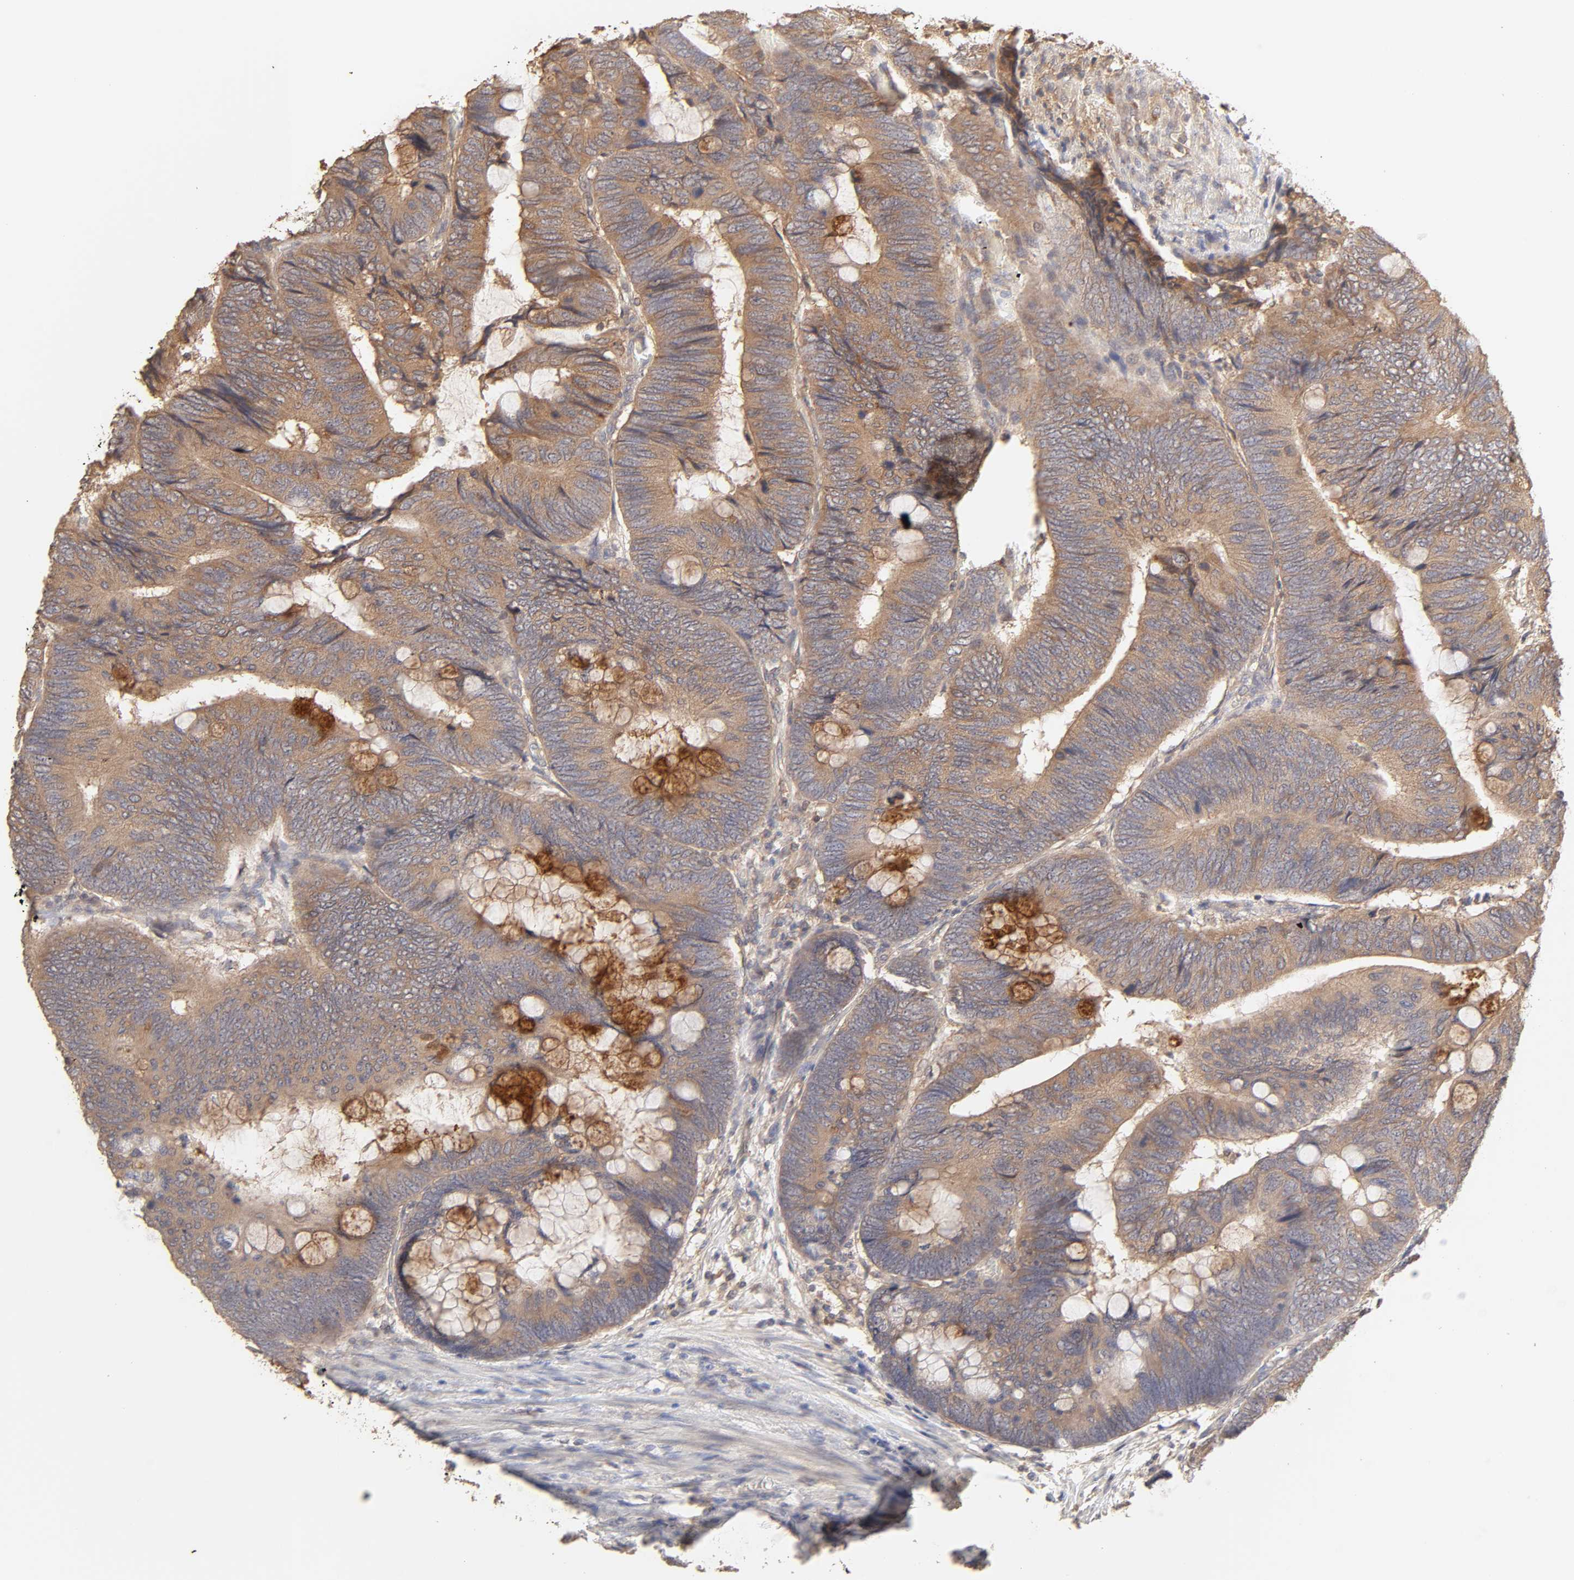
{"staining": {"intensity": "moderate", "quantity": ">75%", "location": "cytoplasmic/membranous"}, "tissue": "colorectal cancer", "cell_type": "Tumor cells", "image_type": "cancer", "snomed": [{"axis": "morphology", "description": "Normal tissue, NOS"}, {"axis": "morphology", "description": "Adenocarcinoma, NOS"}, {"axis": "topography", "description": "Rectum"}, {"axis": "topography", "description": "Peripheral nerve tissue"}], "caption": "About >75% of tumor cells in colorectal cancer (adenocarcinoma) display moderate cytoplasmic/membranous protein positivity as visualized by brown immunohistochemical staining.", "gene": "AP1G2", "patient": {"sex": "male", "age": 92}}